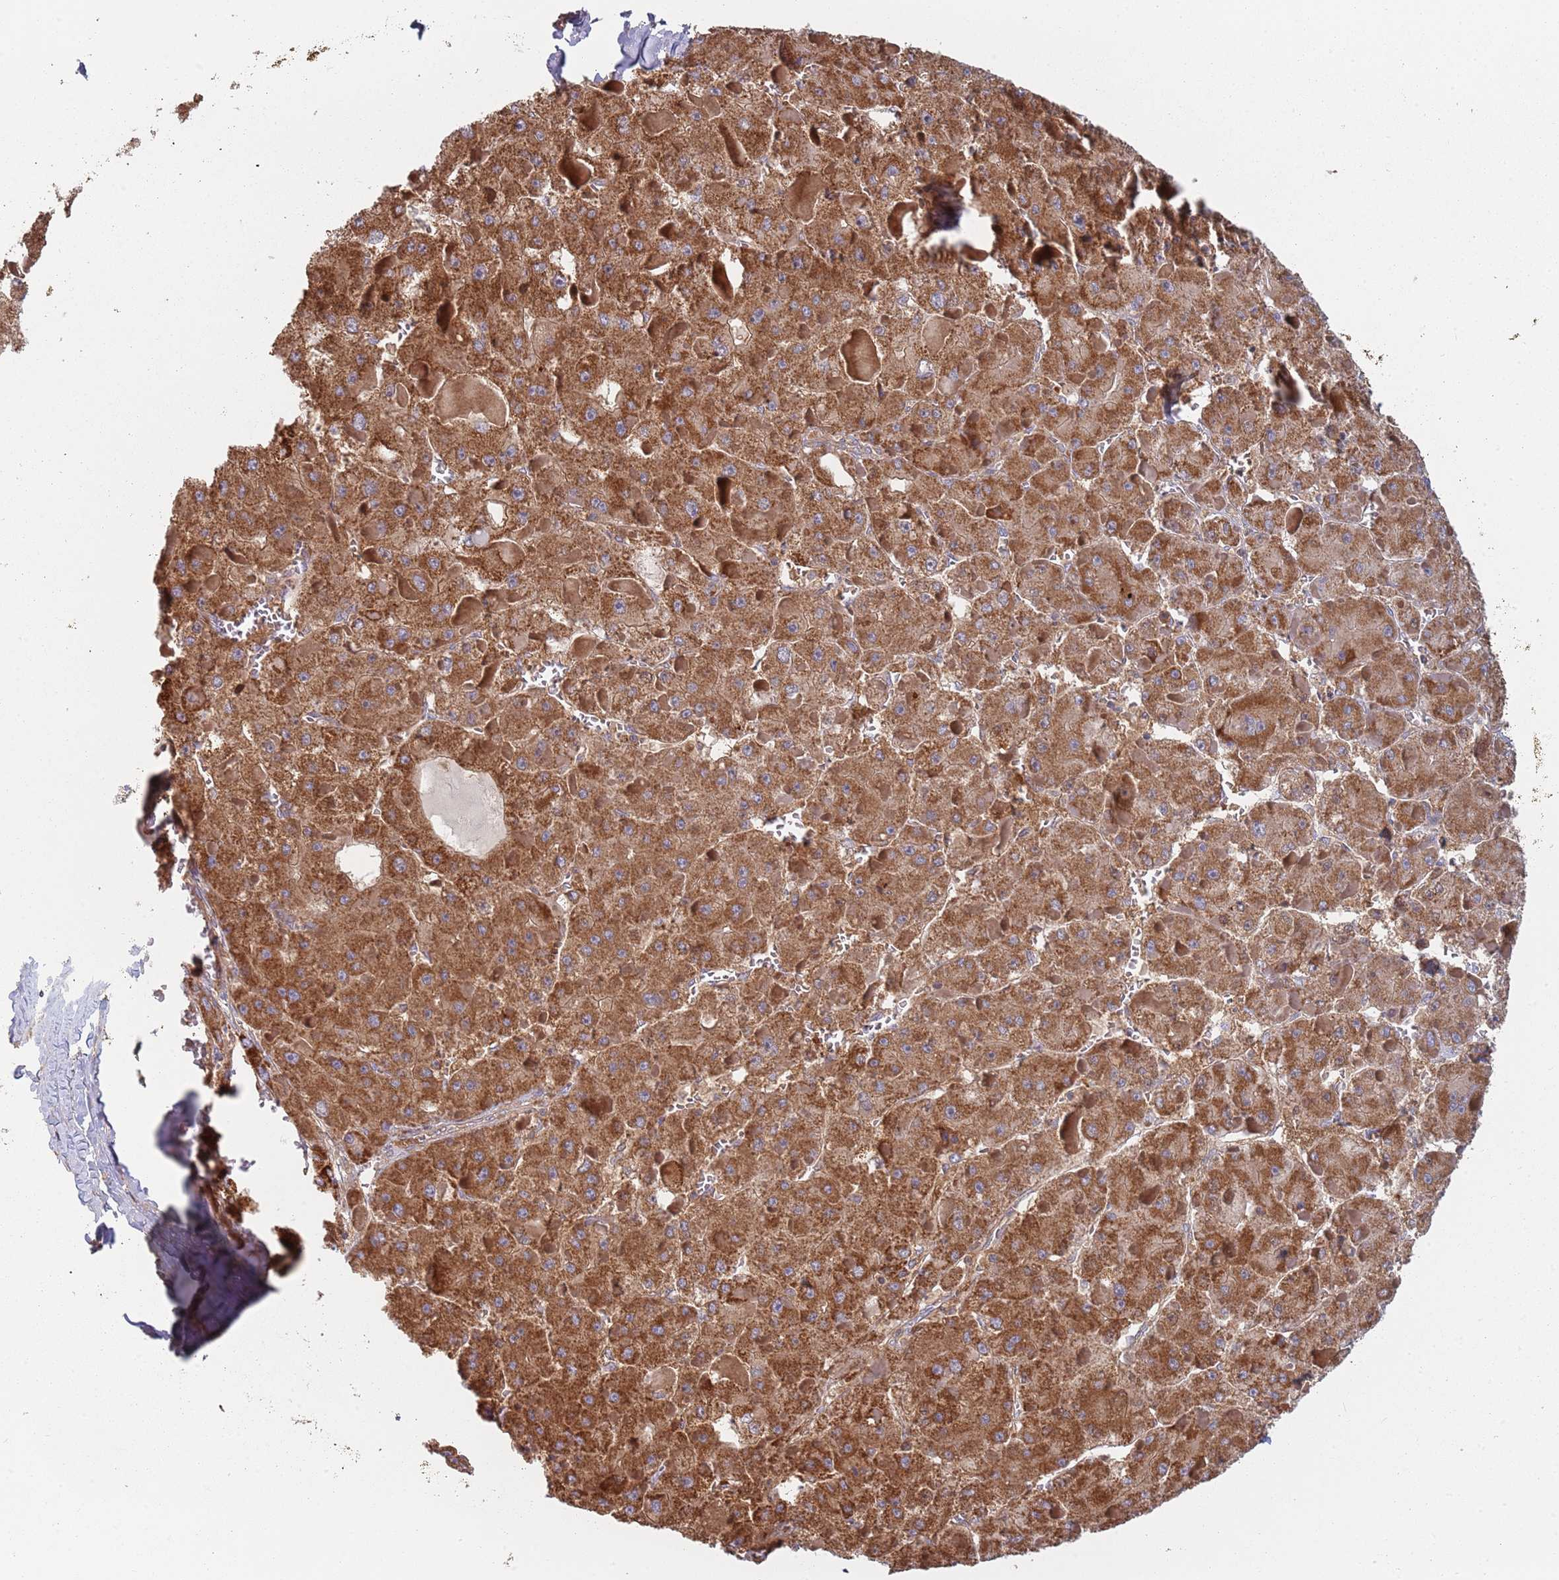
{"staining": {"intensity": "strong", "quantity": ">75%", "location": "cytoplasmic/membranous"}, "tissue": "liver cancer", "cell_type": "Tumor cells", "image_type": "cancer", "snomed": [{"axis": "morphology", "description": "Carcinoma, Hepatocellular, NOS"}, {"axis": "topography", "description": "Liver"}], "caption": "Immunohistochemistry (DAB (3,3'-diaminobenzidine)) staining of human hepatocellular carcinoma (liver) exhibits strong cytoplasmic/membranous protein positivity in about >75% of tumor cells.", "gene": "GDI2", "patient": {"sex": "female", "age": 73}}